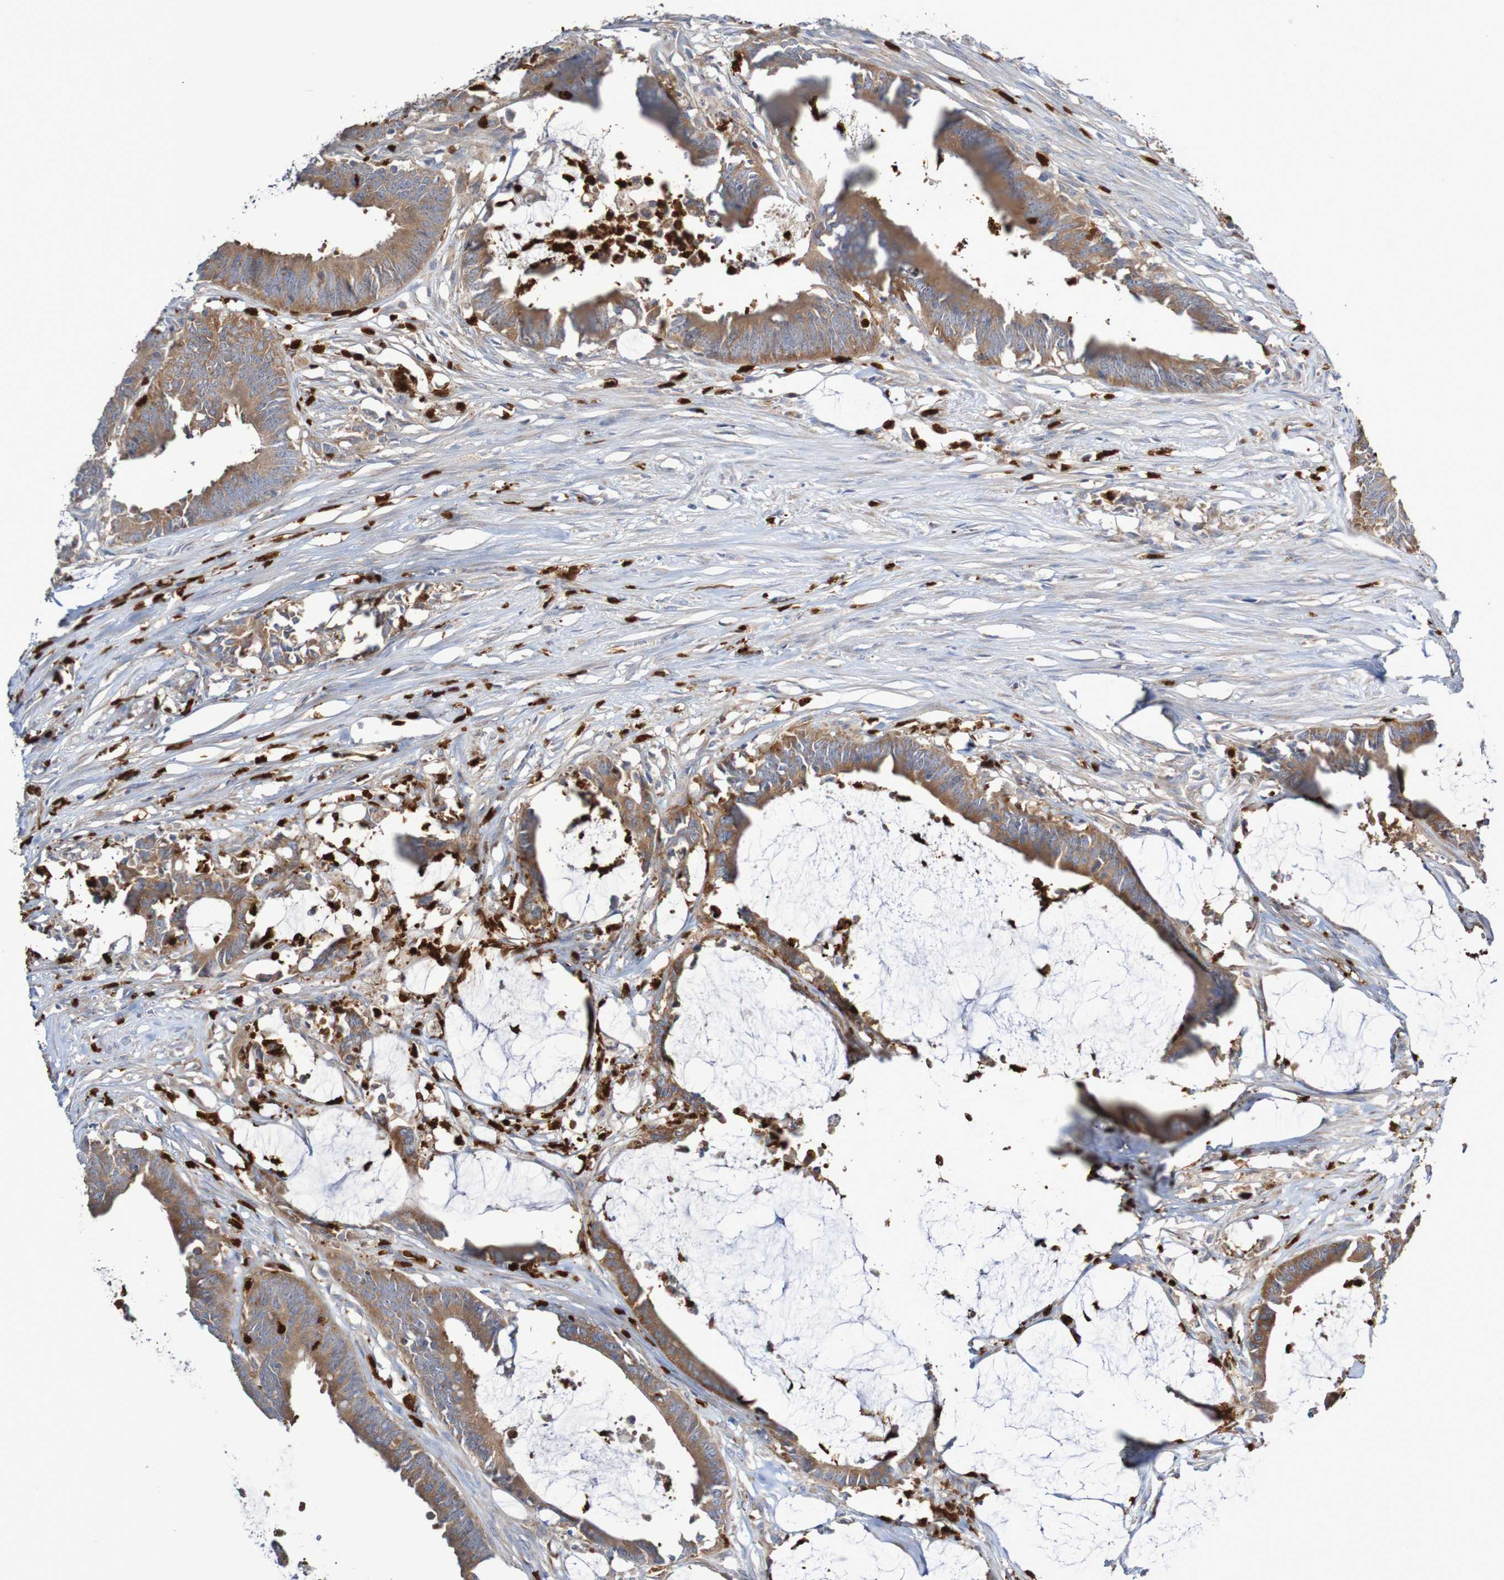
{"staining": {"intensity": "moderate", "quantity": ">75%", "location": "cytoplasmic/membranous"}, "tissue": "colorectal cancer", "cell_type": "Tumor cells", "image_type": "cancer", "snomed": [{"axis": "morphology", "description": "Adenocarcinoma, NOS"}, {"axis": "topography", "description": "Rectum"}], "caption": "An IHC image of neoplastic tissue is shown. Protein staining in brown shows moderate cytoplasmic/membranous positivity in adenocarcinoma (colorectal) within tumor cells. Nuclei are stained in blue.", "gene": "PARP4", "patient": {"sex": "female", "age": 66}}